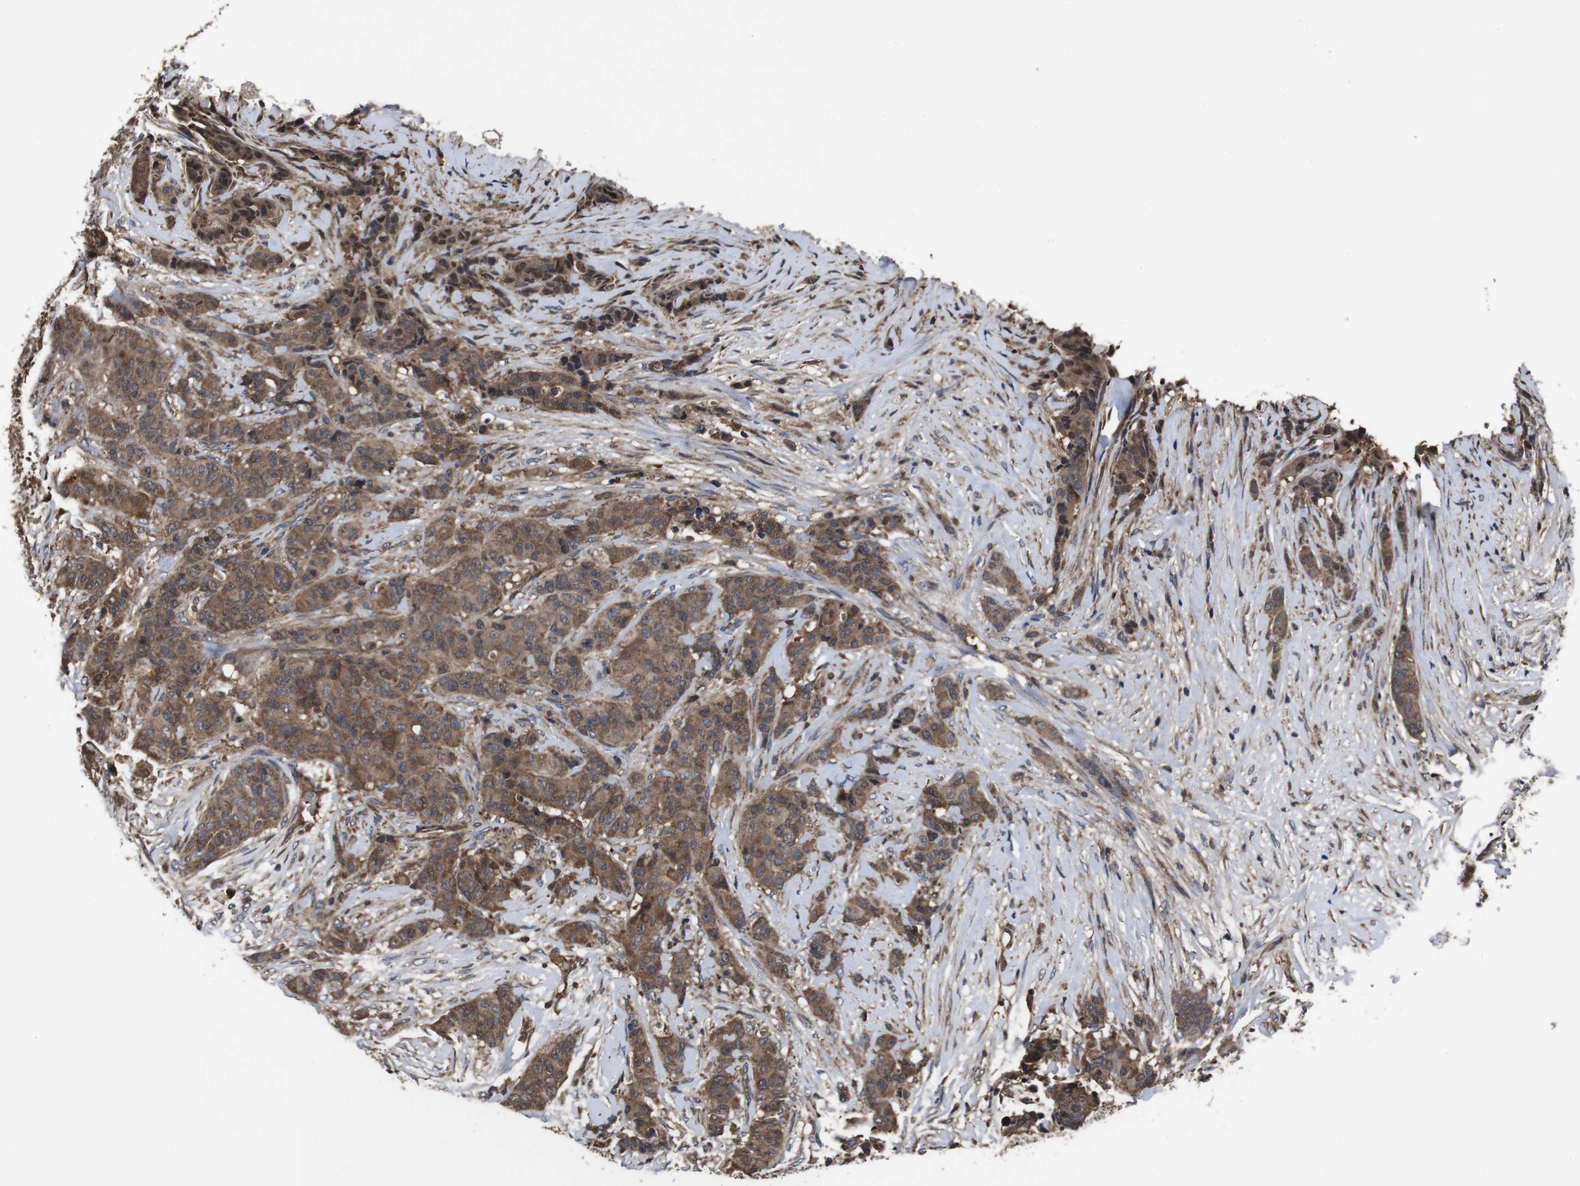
{"staining": {"intensity": "moderate", "quantity": ">75%", "location": "cytoplasmic/membranous"}, "tissue": "breast cancer", "cell_type": "Tumor cells", "image_type": "cancer", "snomed": [{"axis": "morphology", "description": "Duct carcinoma"}, {"axis": "topography", "description": "Breast"}], "caption": "Protein expression analysis of human breast cancer (infiltrating ductal carcinoma) reveals moderate cytoplasmic/membranous staining in approximately >75% of tumor cells. (DAB IHC with brightfield microscopy, high magnification).", "gene": "CXCL11", "patient": {"sex": "female", "age": 40}}